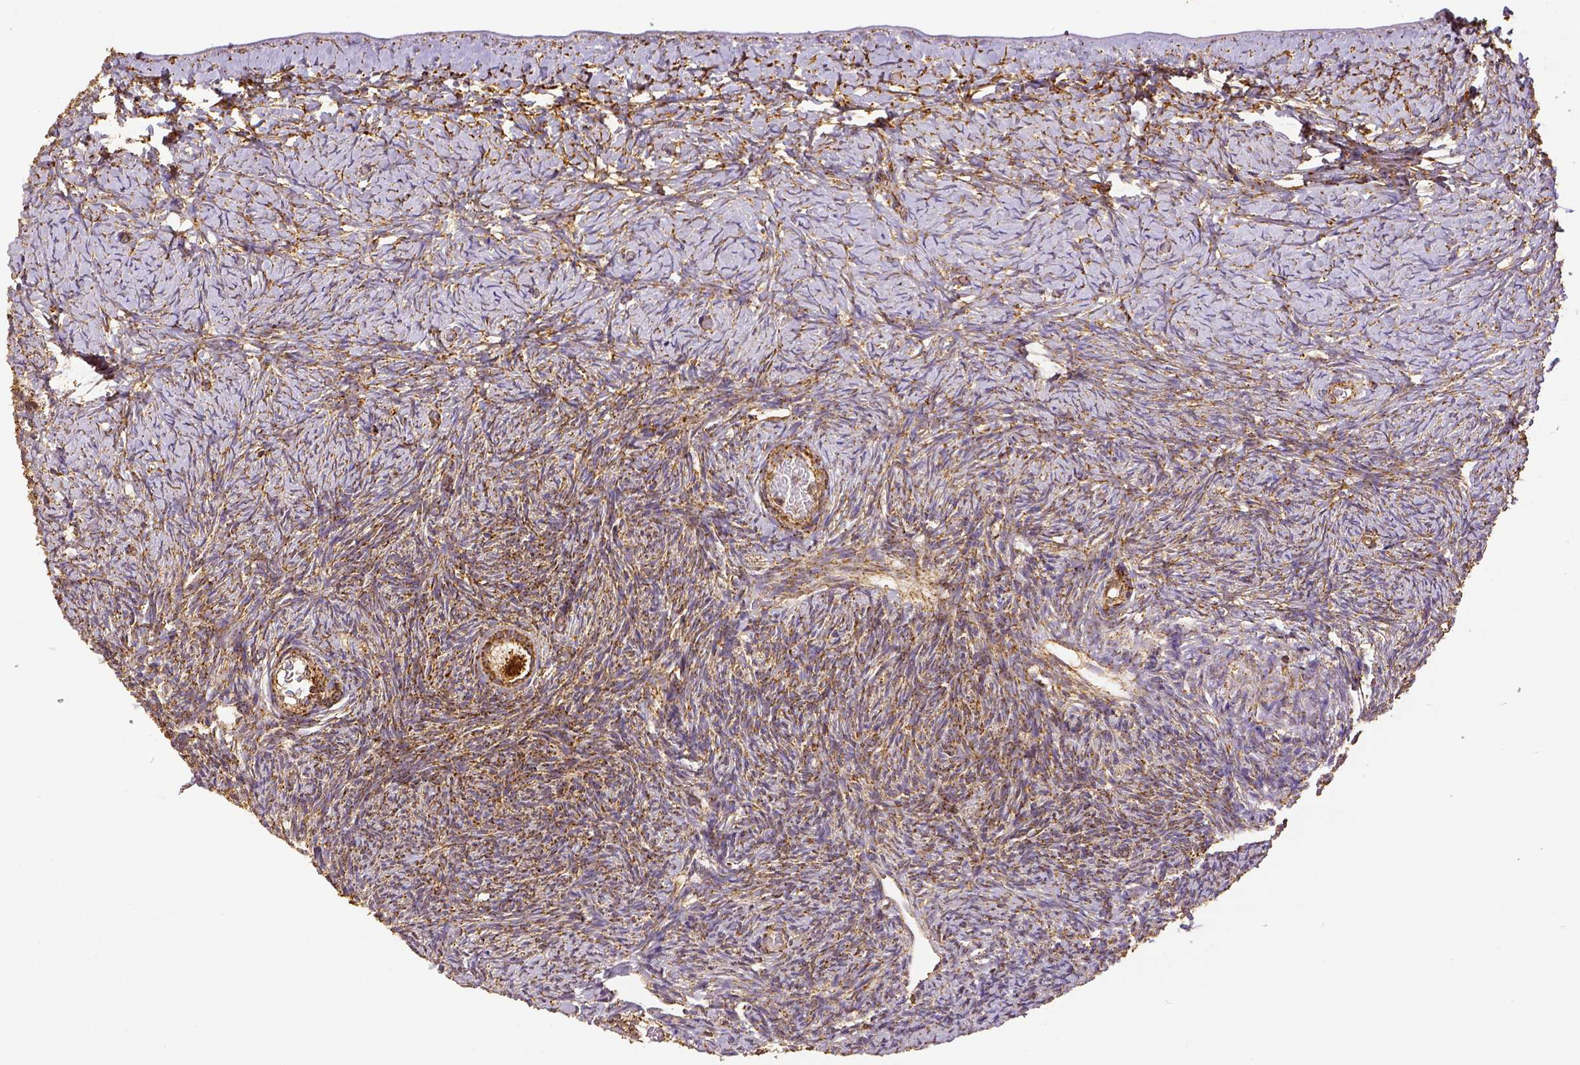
{"staining": {"intensity": "strong", "quantity": ">75%", "location": "cytoplasmic/membranous"}, "tissue": "ovary", "cell_type": "Follicle cells", "image_type": "normal", "snomed": [{"axis": "morphology", "description": "Normal tissue, NOS"}, {"axis": "topography", "description": "Ovary"}], "caption": "Ovary stained with immunohistochemistry (IHC) reveals strong cytoplasmic/membranous positivity in approximately >75% of follicle cells.", "gene": "SDHB", "patient": {"sex": "female", "age": 39}}